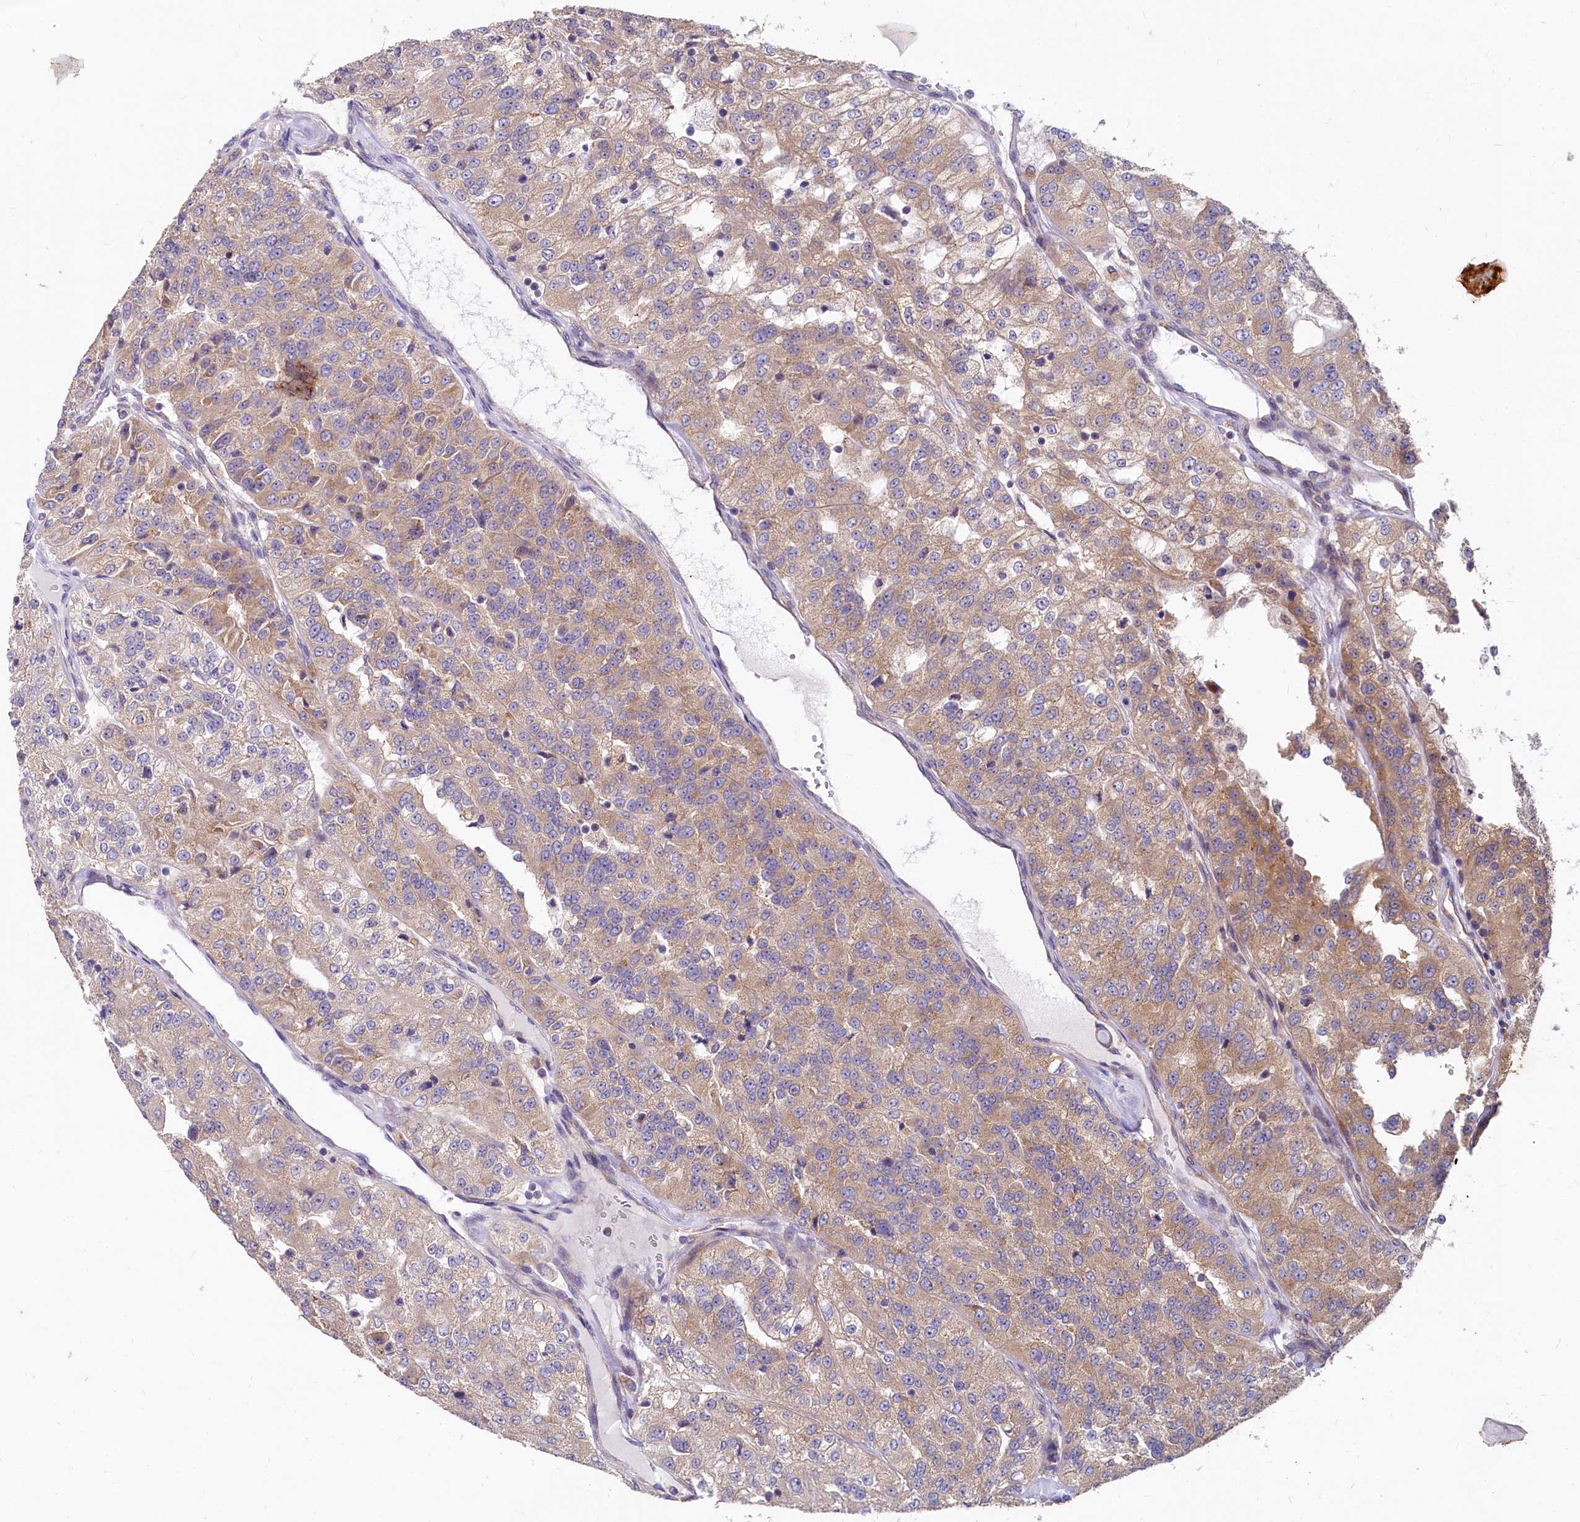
{"staining": {"intensity": "moderate", "quantity": "25%-75%", "location": "cytoplasmic/membranous"}, "tissue": "renal cancer", "cell_type": "Tumor cells", "image_type": "cancer", "snomed": [{"axis": "morphology", "description": "Adenocarcinoma, NOS"}, {"axis": "topography", "description": "Kidney"}], "caption": "IHC micrograph of neoplastic tissue: renal adenocarcinoma stained using IHC demonstrates medium levels of moderate protein expression localized specifically in the cytoplasmic/membranous of tumor cells, appearing as a cytoplasmic/membranous brown color.", "gene": "EIF2B2", "patient": {"sex": "female", "age": 63}}